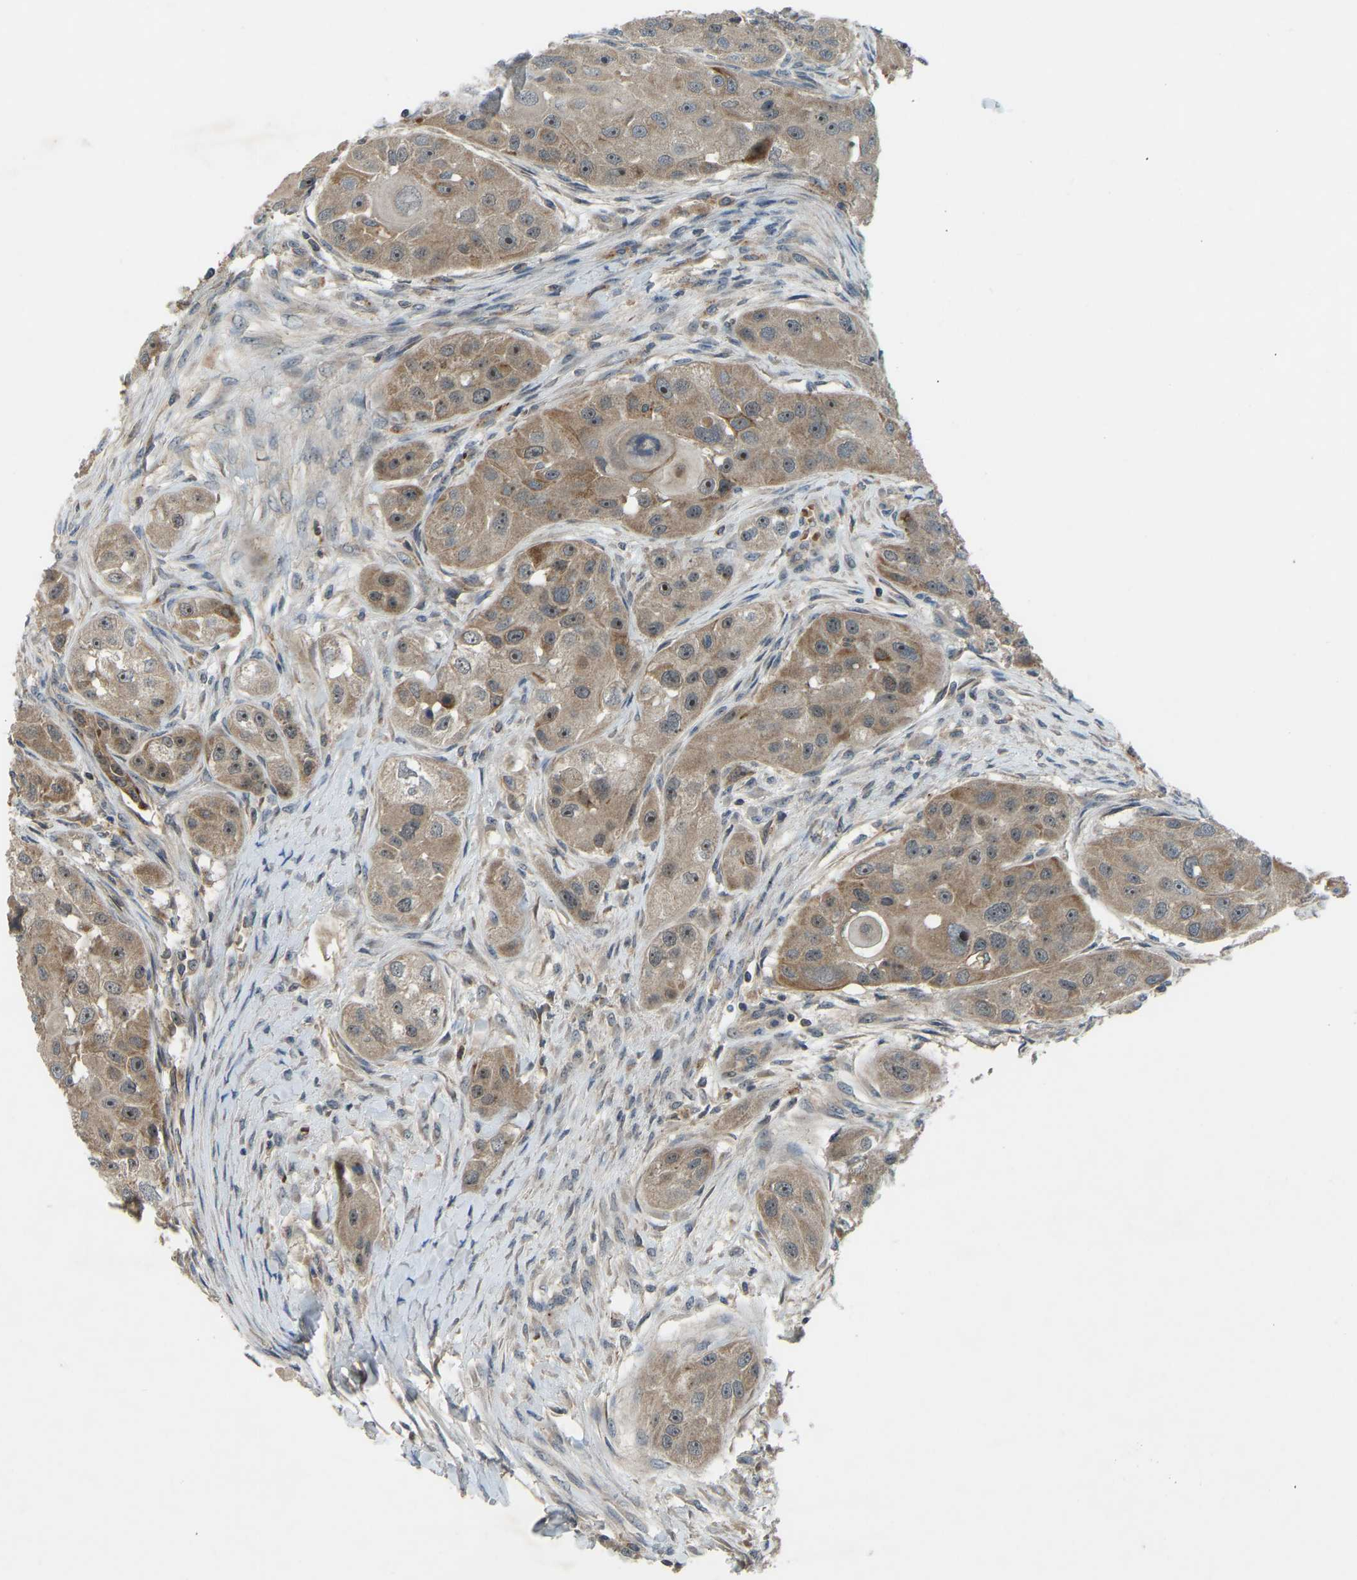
{"staining": {"intensity": "moderate", "quantity": ">75%", "location": "cytoplasmic/membranous"}, "tissue": "head and neck cancer", "cell_type": "Tumor cells", "image_type": "cancer", "snomed": [{"axis": "morphology", "description": "Normal tissue, NOS"}, {"axis": "morphology", "description": "Squamous cell carcinoma, NOS"}, {"axis": "topography", "description": "Skeletal muscle"}, {"axis": "topography", "description": "Head-Neck"}], "caption": "Protein staining shows moderate cytoplasmic/membranous positivity in approximately >75% of tumor cells in head and neck squamous cell carcinoma.", "gene": "ZNF71", "patient": {"sex": "male", "age": 51}}